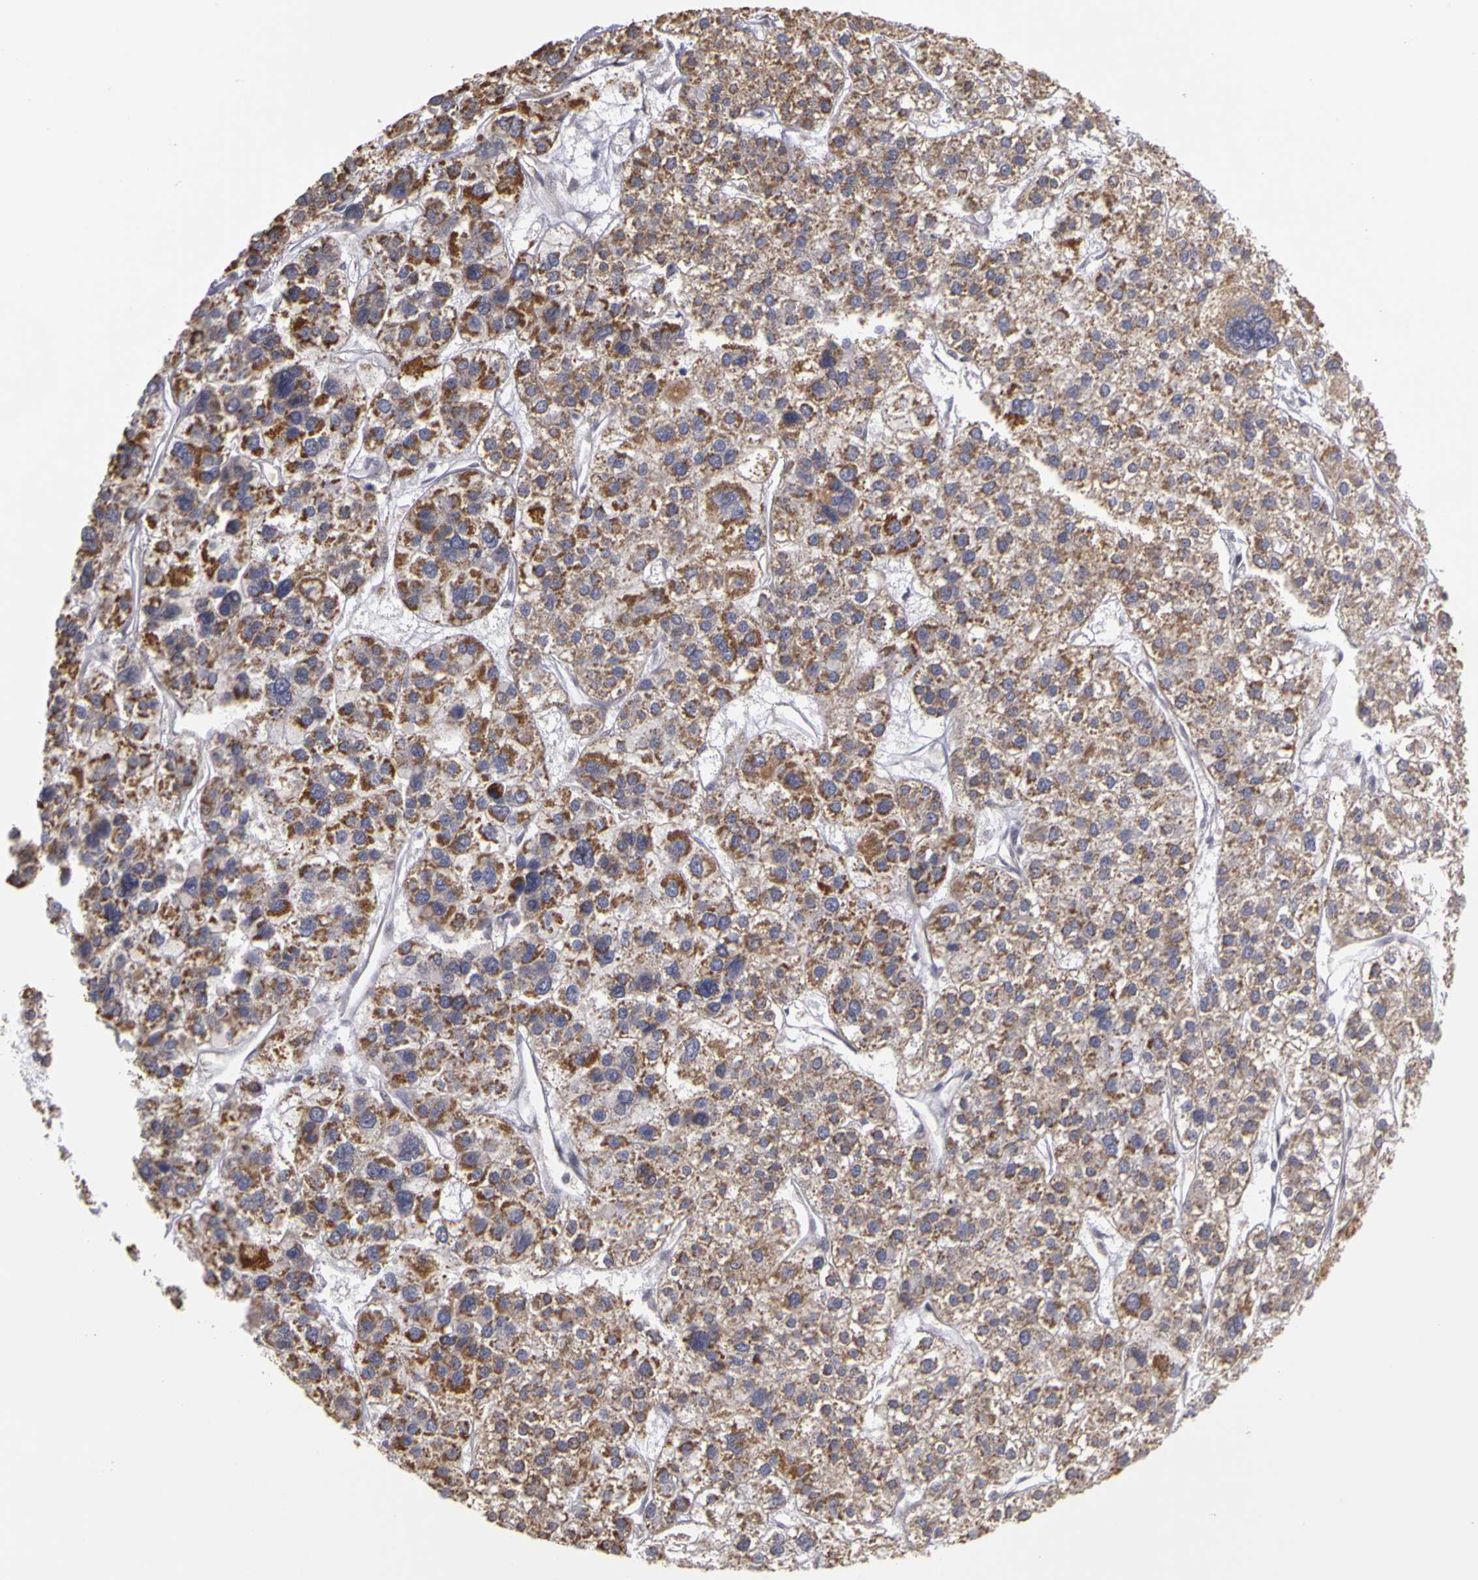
{"staining": {"intensity": "moderate", "quantity": ">75%", "location": "cytoplasmic/membranous"}, "tissue": "liver cancer", "cell_type": "Tumor cells", "image_type": "cancer", "snomed": [{"axis": "morphology", "description": "Carcinoma, Hepatocellular, NOS"}, {"axis": "topography", "description": "Liver"}], "caption": "Protein positivity by immunohistochemistry reveals moderate cytoplasmic/membranous staining in about >75% of tumor cells in liver cancer (hepatocellular carcinoma).", "gene": "FRMD7", "patient": {"sex": "female", "age": 85}}